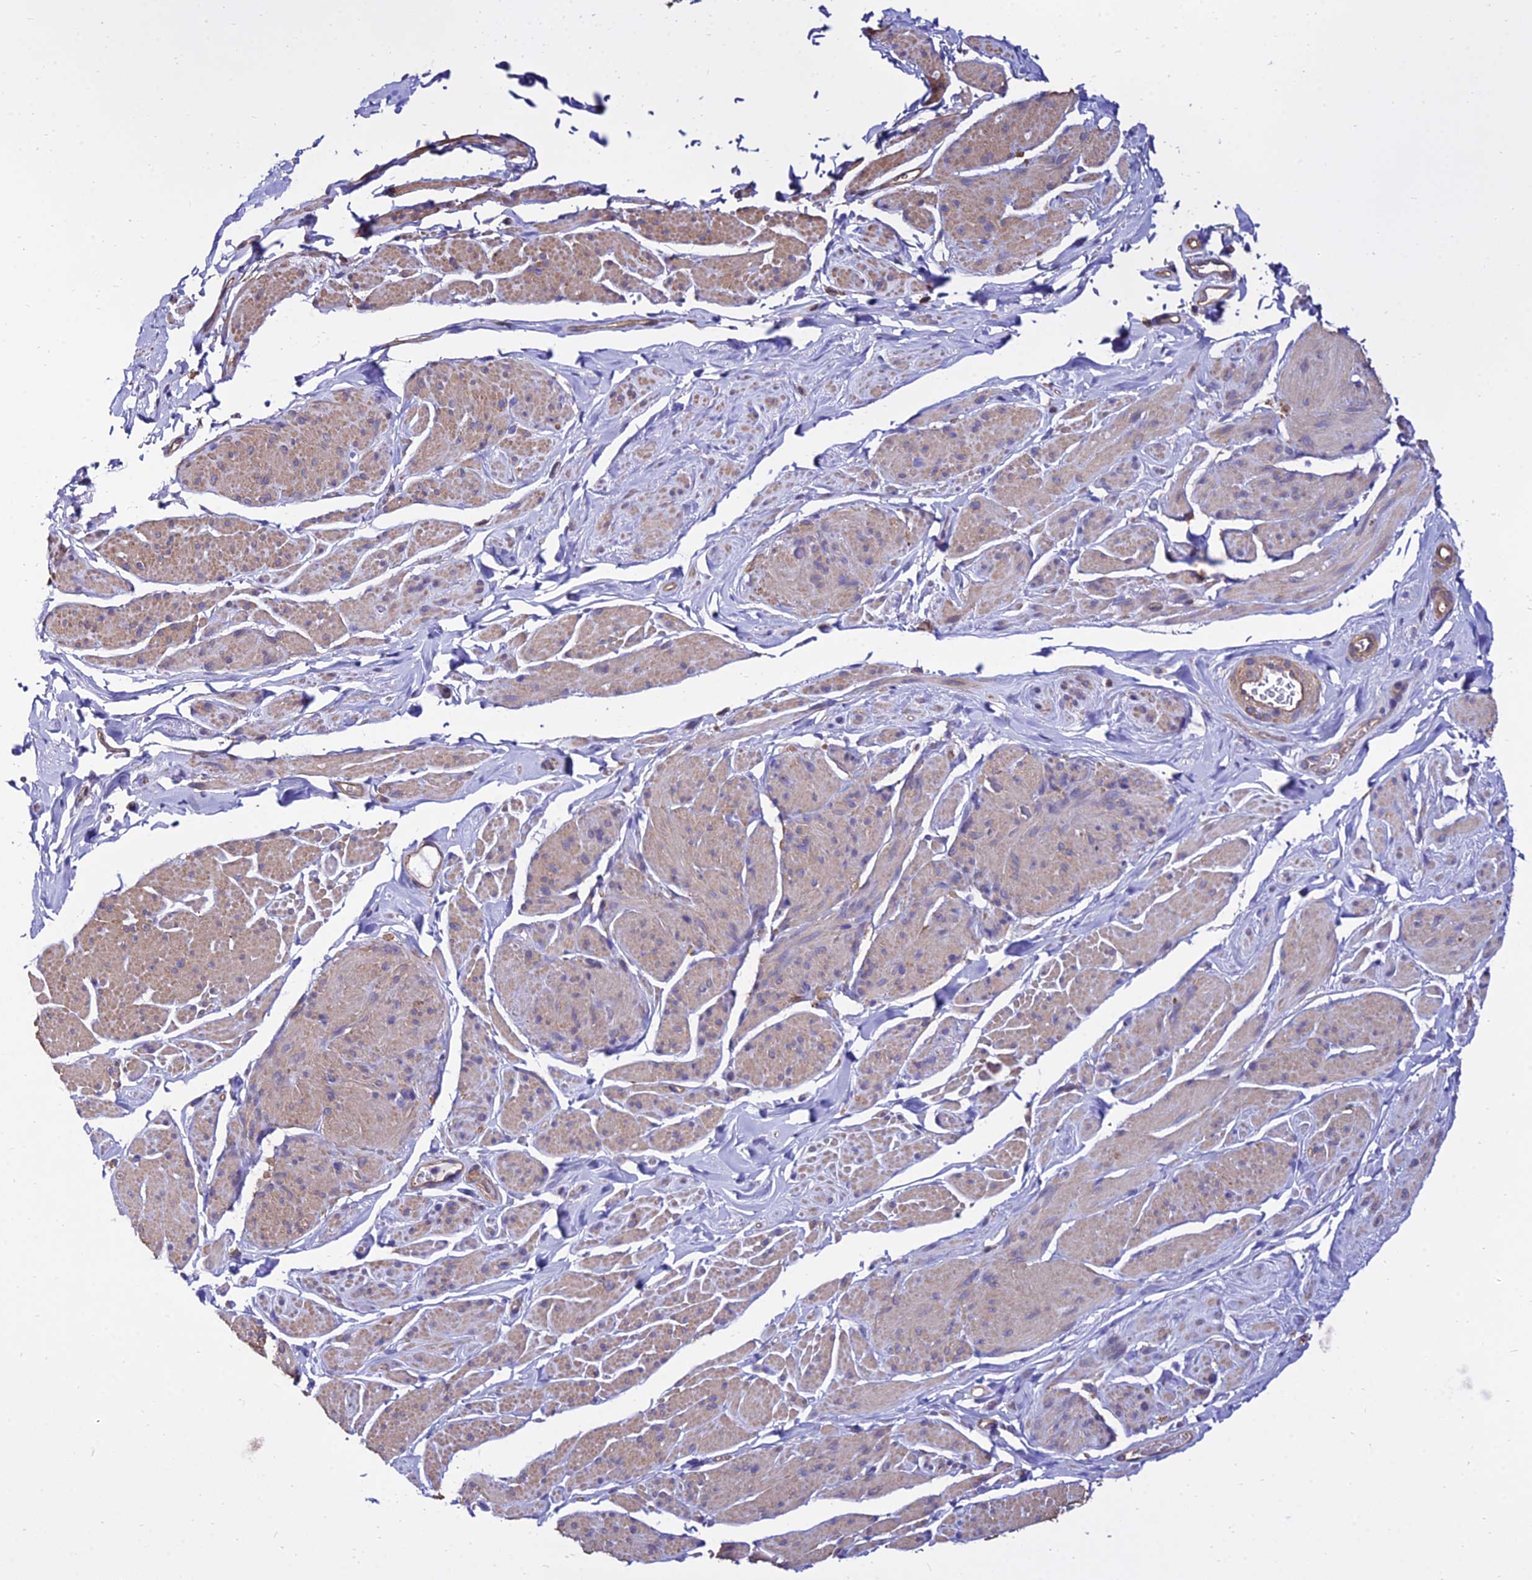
{"staining": {"intensity": "weak", "quantity": "25%-75%", "location": "cytoplasmic/membranous"}, "tissue": "smooth muscle", "cell_type": "Smooth muscle cells", "image_type": "normal", "snomed": [{"axis": "morphology", "description": "Normal tissue, NOS"}, {"axis": "topography", "description": "Smooth muscle"}, {"axis": "topography", "description": "Peripheral nerve tissue"}], "caption": "Smooth muscle stained with a protein marker exhibits weak staining in smooth muscle cells.", "gene": "CALM1", "patient": {"sex": "male", "age": 69}}